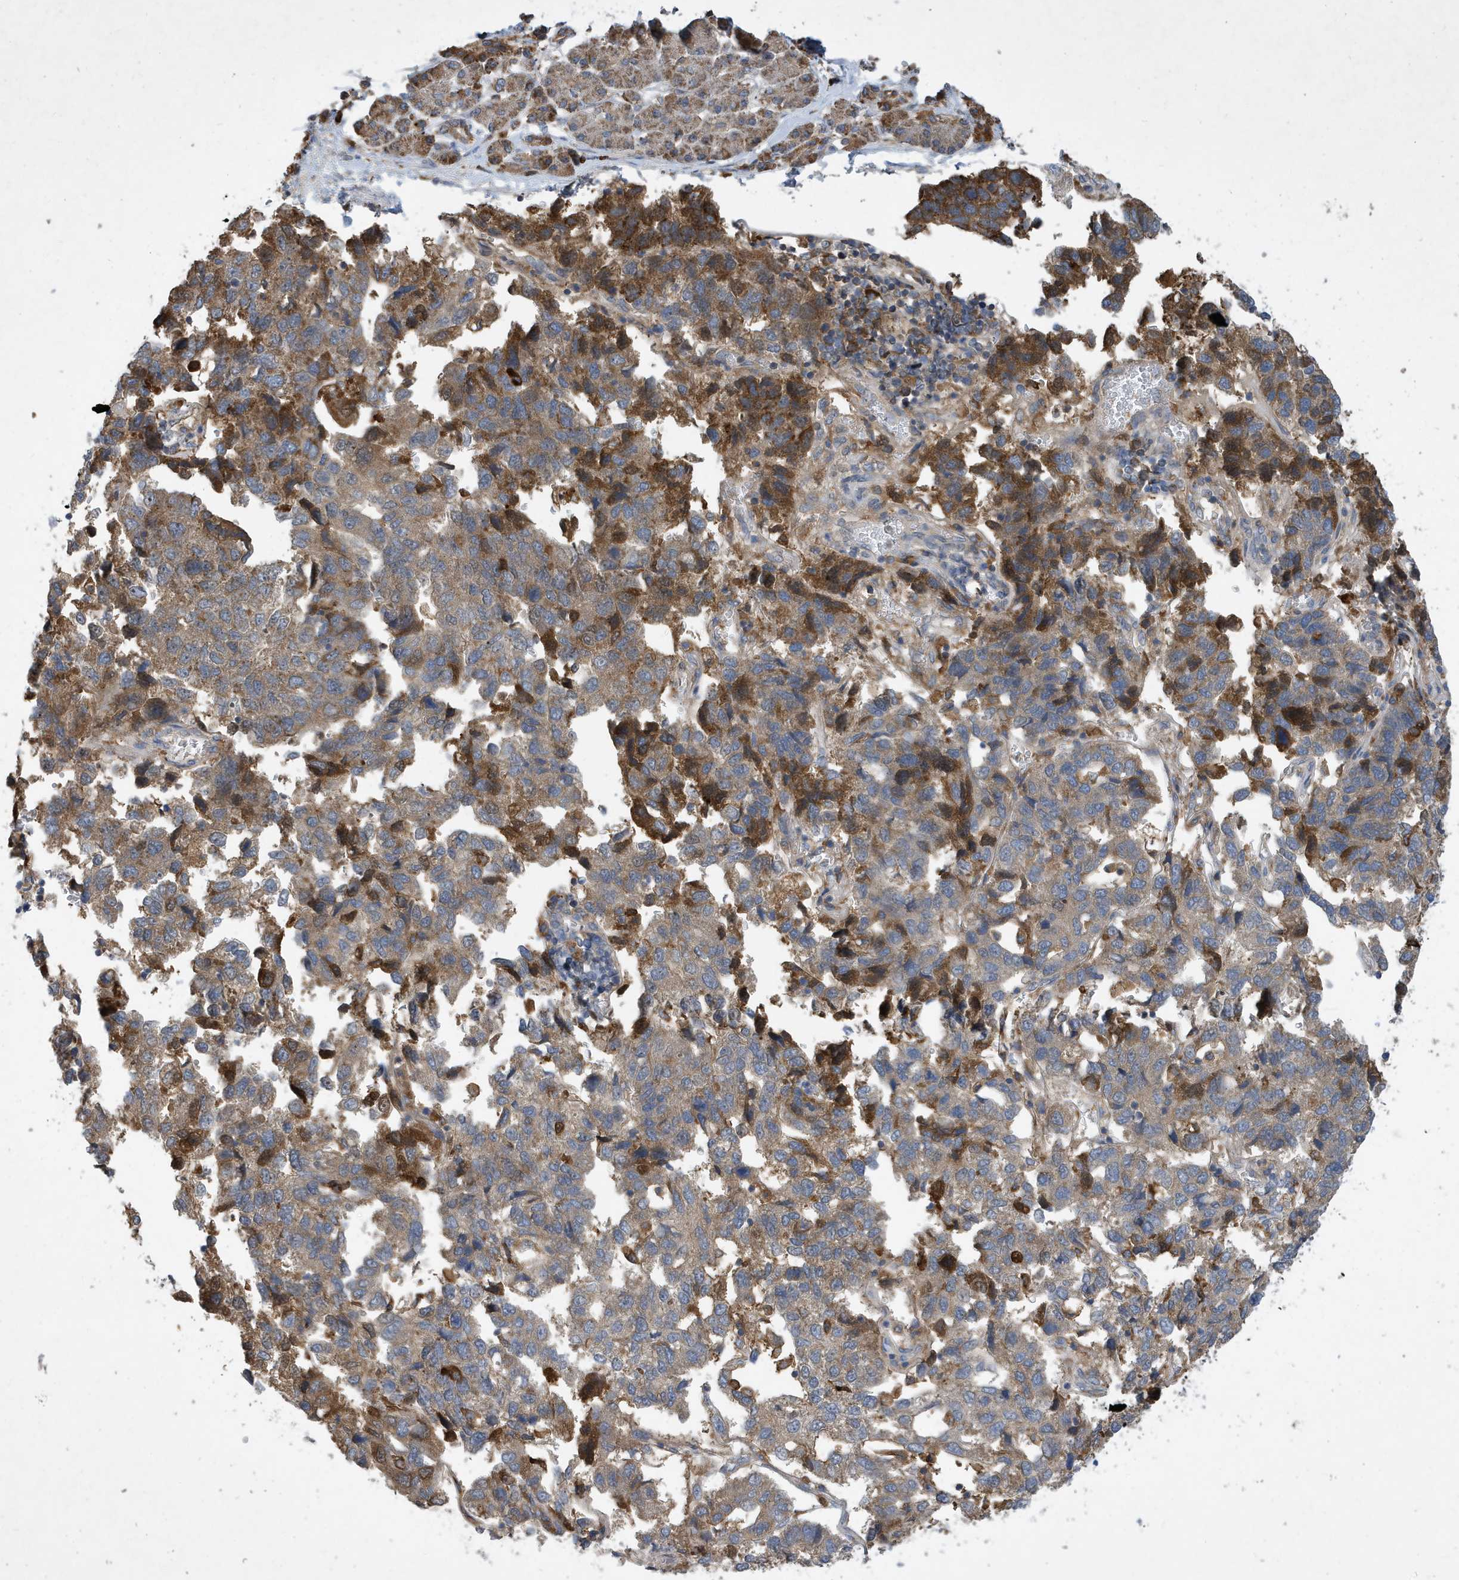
{"staining": {"intensity": "moderate", "quantity": "<25%", "location": "cytoplasmic/membranous"}, "tissue": "pancreatic cancer", "cell_type": "Tumor cells", "image_type": "cancer", "snomed": [{"axis": "morphology", "description": "Adenocarcinoma, NOS"}, {"axis": "topography", "description": "Pancreas"}], "caption": "Immunohistochemical staining of pancreatic cancer demonstrates low levels of moderate cytoplasmic/membranous protein staining in about <25% of tumor cells.", "gene": "STK19", "patient": {"sex": "female", "age": 61}}